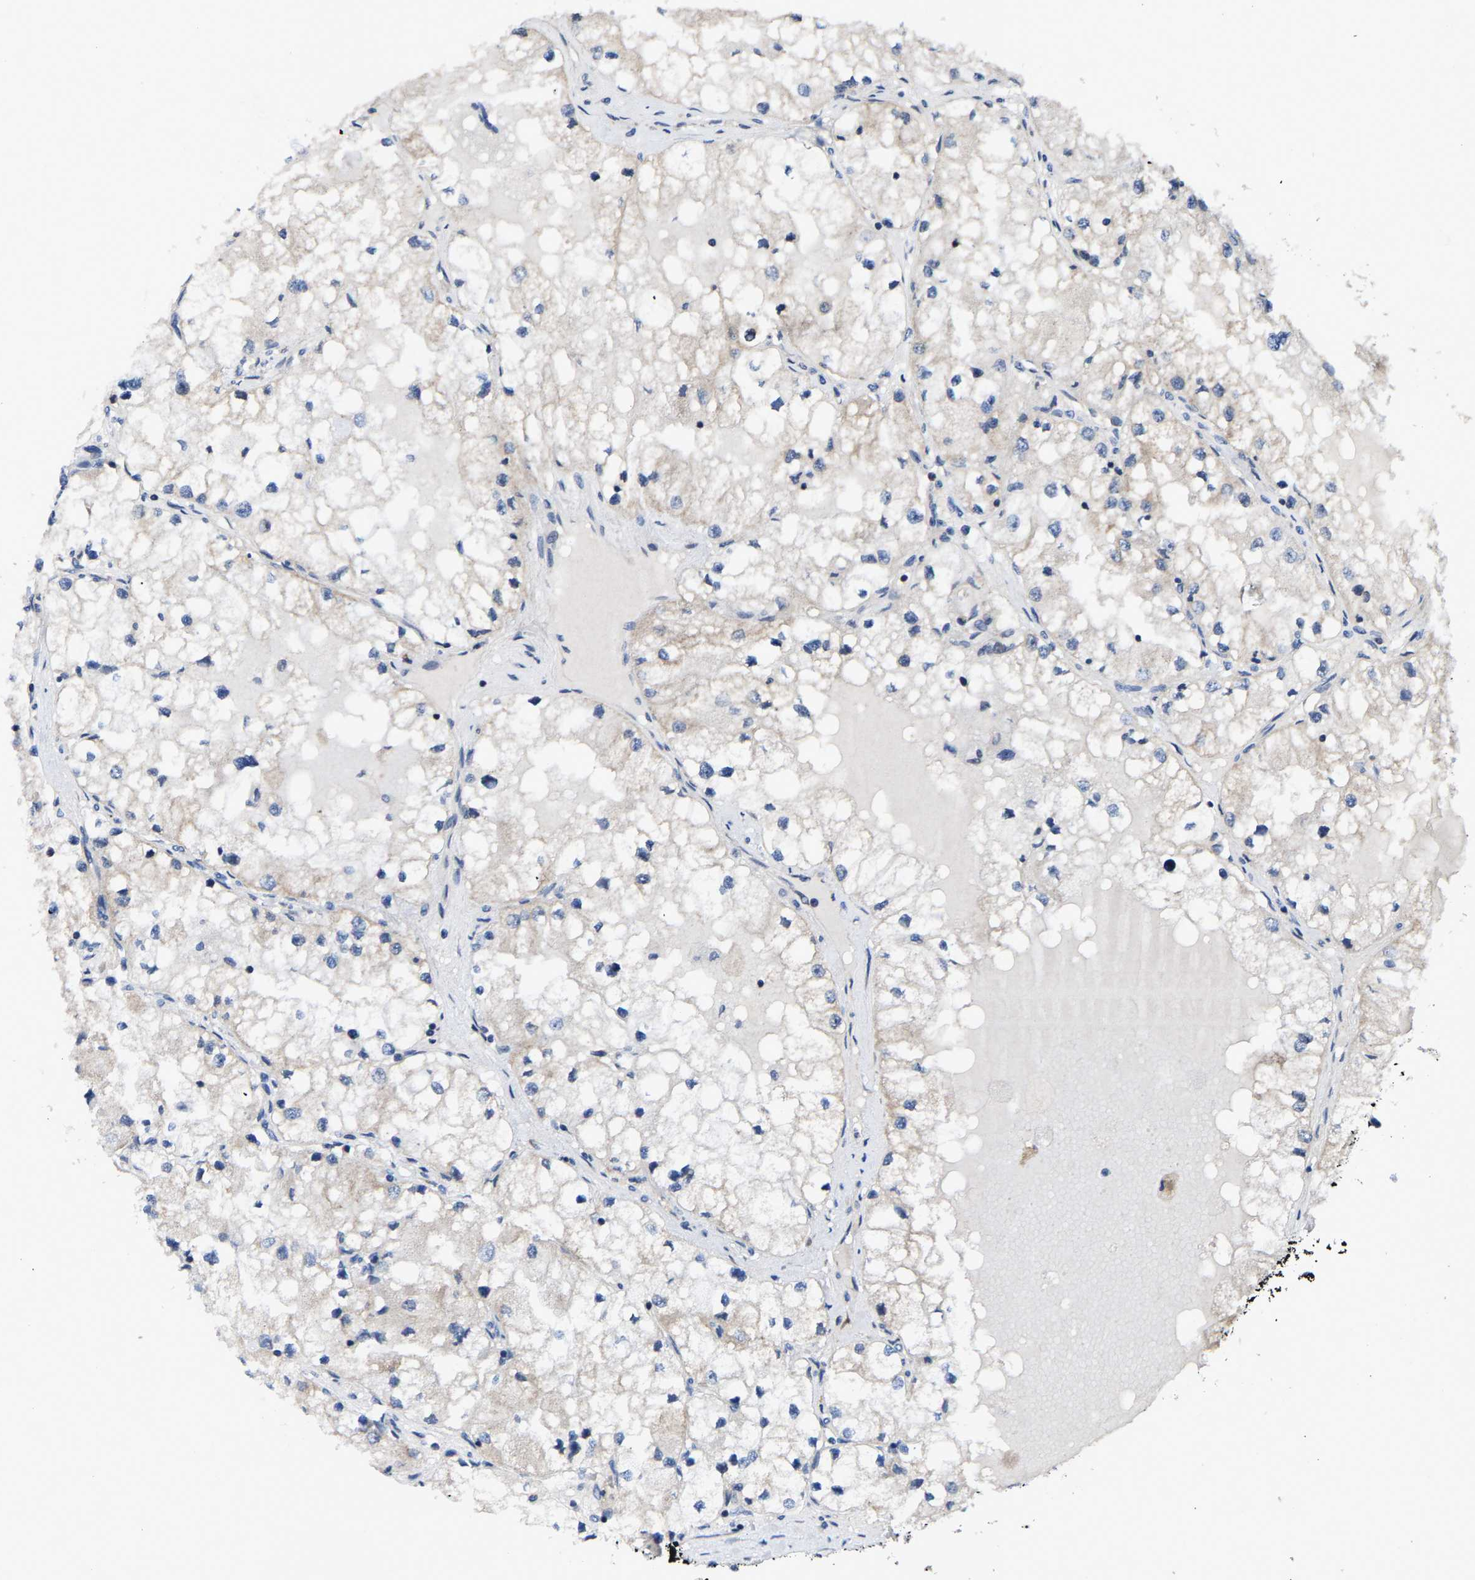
{"staining": {"intensity": "negative", "quantity": "none", "location": "none"}, "tissue": "renal cancer", "cell_type": "Tumor cells", "image_type": "cancer", "snomed": [{"axis": "morphology", "description": "Adenocarcinoma, NOS"}, {"axis": "topography", "description": "Kidney"}], "caption": "This is a image of IHC staining of renal adenocarcinoma, which shows no staining in tumor cells.", "gene": "TDRKH", "patient": {"sex": "male", "age": 68}}